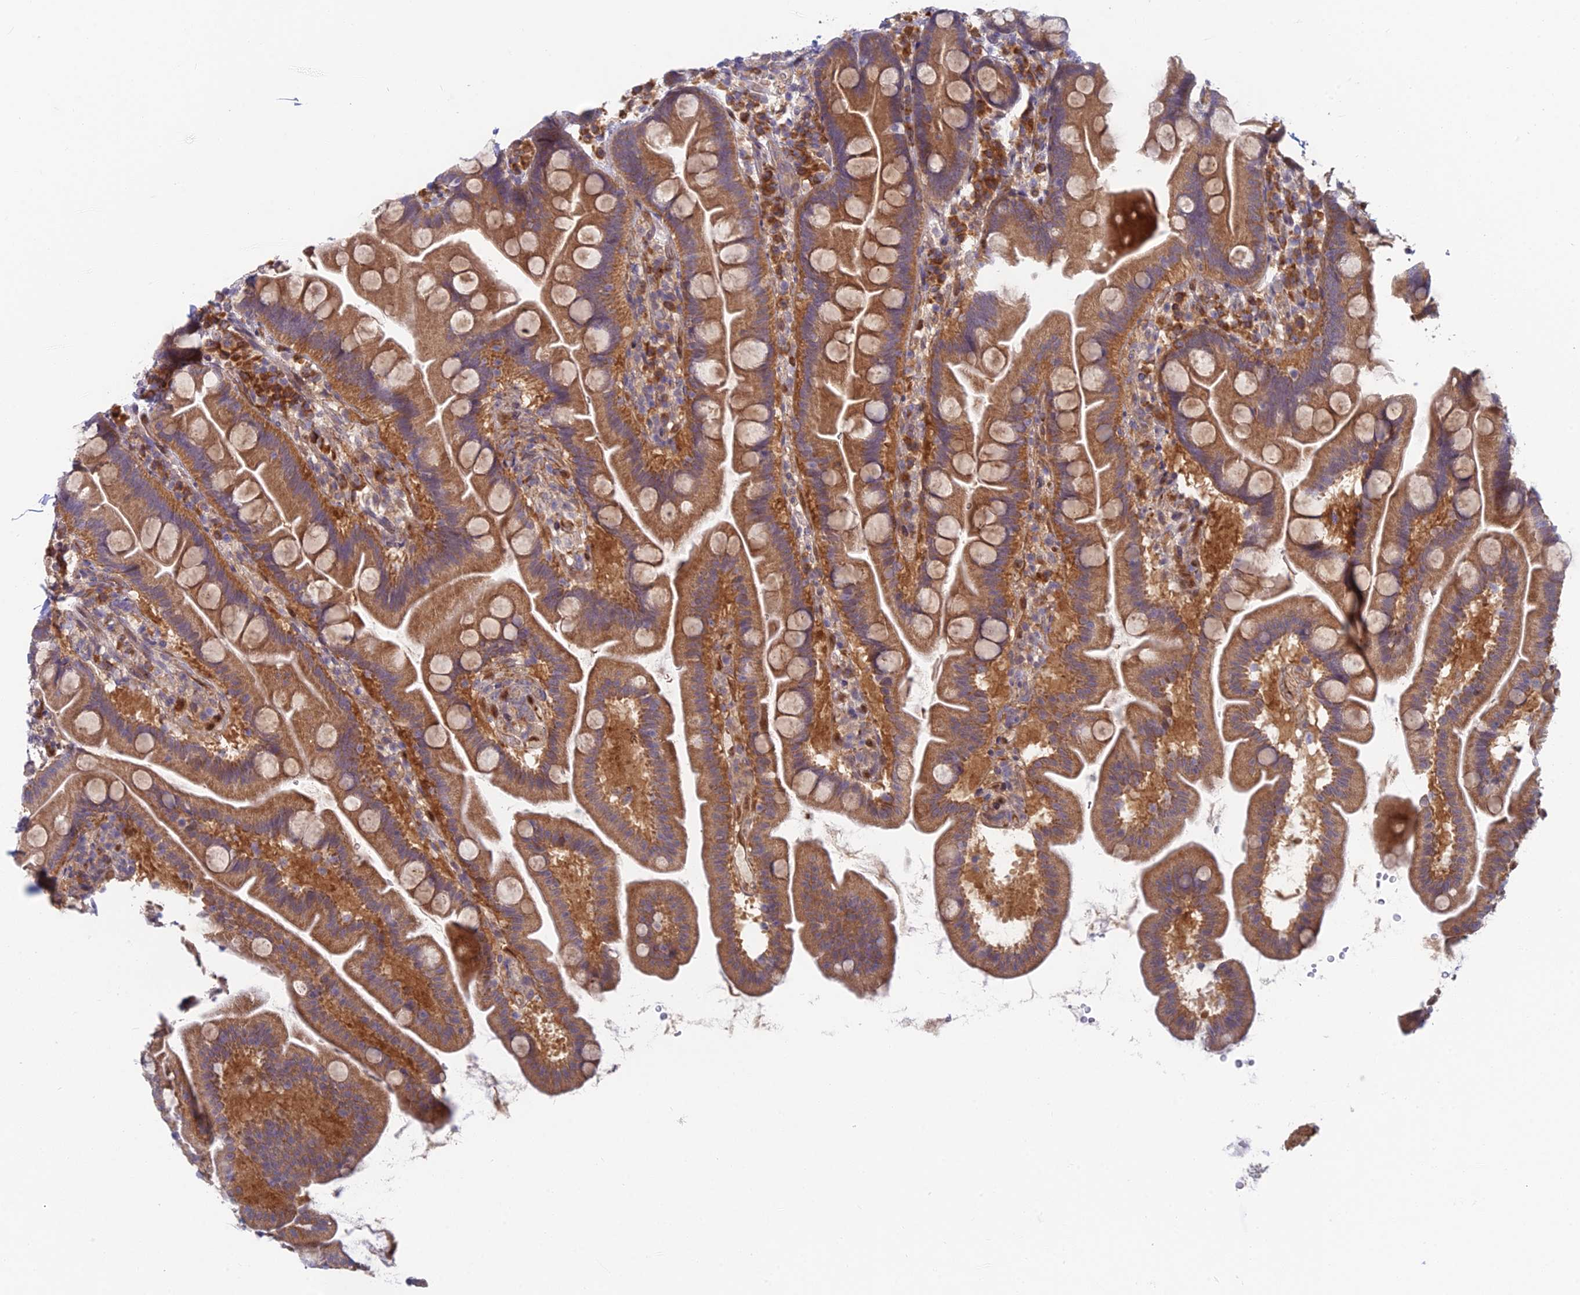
{"staining": {"intensity": "moderate", "quantity": "25%-75%", "location": "cytoplasmic/membranous"}, "tissue": "small intestine", "cell_type": "Glandular cells", "image_type": "normal", "snomed": [{"axis": "morphology", "description": "Normal tissue, NOS"}, {"axis": "topography", "description": "Small intestine"}], "caption": "Immunohistochemistry (IHC) of normal small intestine exhibits medium levels of moderate cytoplasmic/membranous staining in about 25%-75% of glandular cells. The protein is stained brown, and the nuclei are stained in blue (DAB IHC with brightfield microscopy, high magnification).", "gene": "PPP1R26", "patient": {"sex": "female", "age": 68}}